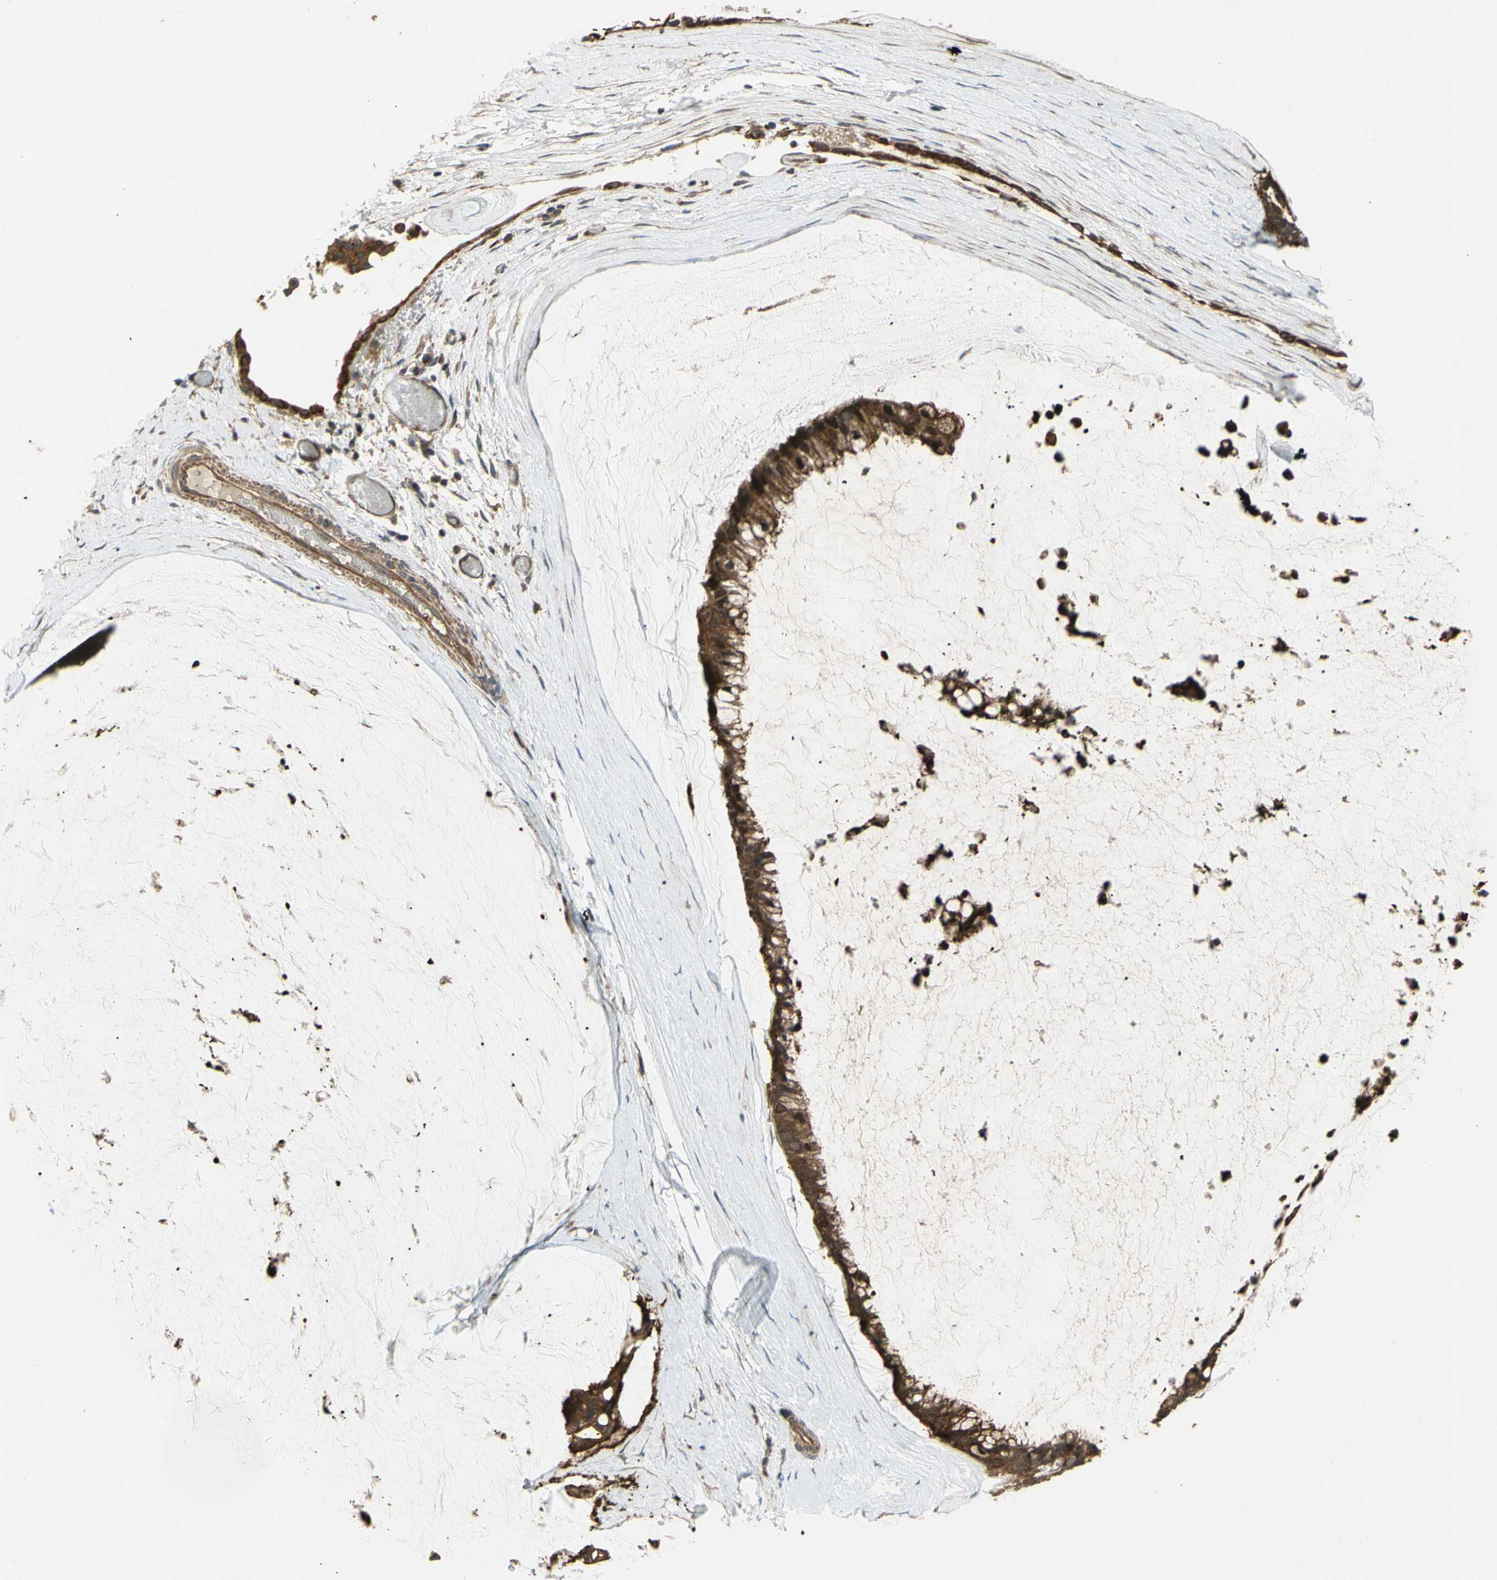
{"staining": {"intensity": "strong", "quantity": ">75%", "location": "cytoplasmic/membranous"}, "tissue": "ovarian cancer", "cell_type": "Tumor cells", "image_type": "cancer", "snomed": [{"axis": "morphology", "description": "Cystadenocarcinoma, mucinous, NOS"}, {"axis": "topography", "description": "Ovary"}], "caption": "Strong cytoplasmic/membranous staining for a protein is present in approximately >75% of tumor cells of ovarian cancer using immunohistochemistry (IHC).", "gene": "FLII", "patient": {"sex": "female", "age": 39}}